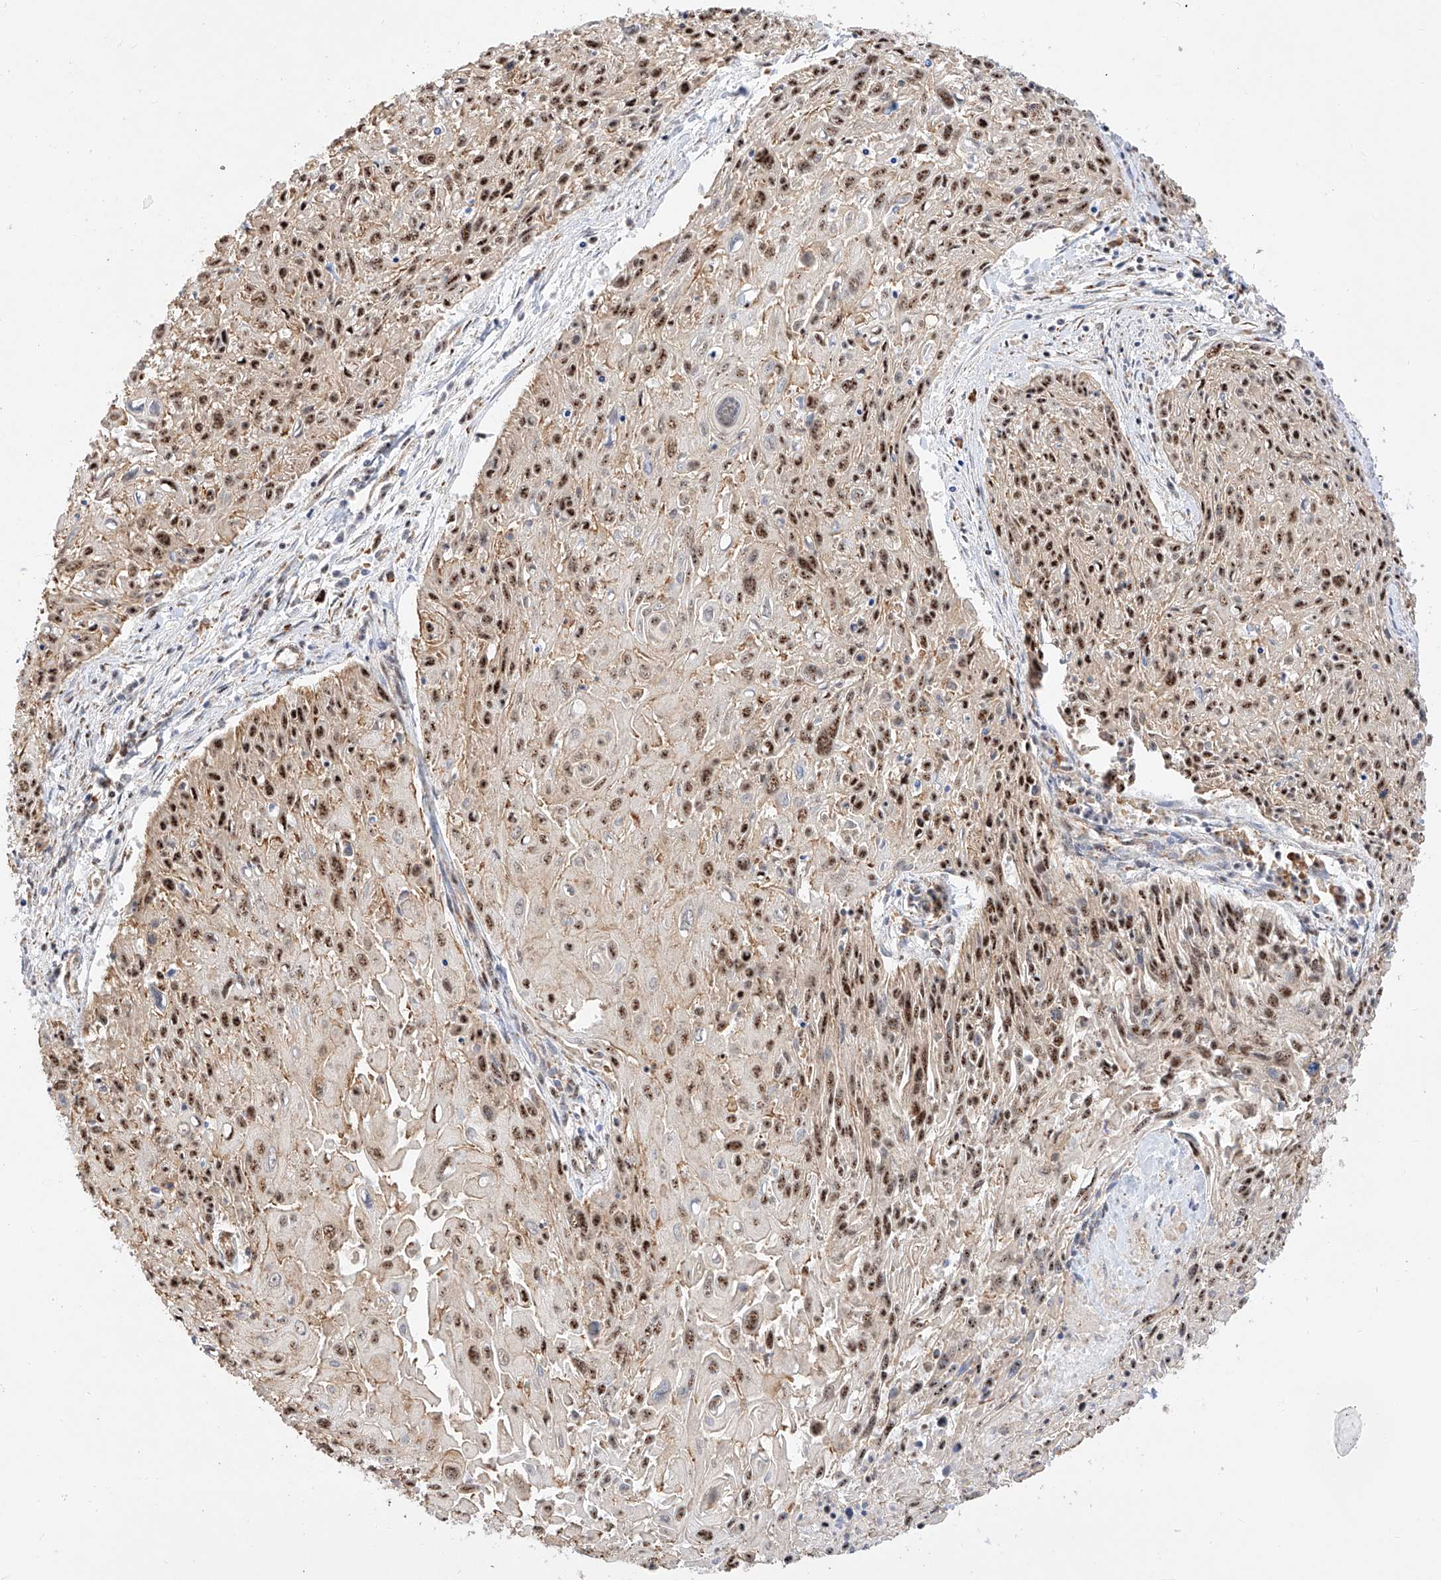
{"staining": {"intensity": "moderate", "quantity": ">75%", "location": "nuclear"}, "tissue": "cervical cancer", "cell_type": "Tumor cells", "image_type": "cancer", "snomed": [{"axis": "morphology", "description": "Squamous cell carcinoma, NOS"}, {"axis": "topography", "description": "Cervix"}], "caption": "Approximately >75% of tumor cells in cervical cancer (squamous cell carcinoma) demonstrate moderate nuclear protein staining as visualized by brown immunohistochemical staining.", "gene": "ATXN7L2", "patient": {"sex": "female", "age": 51}}